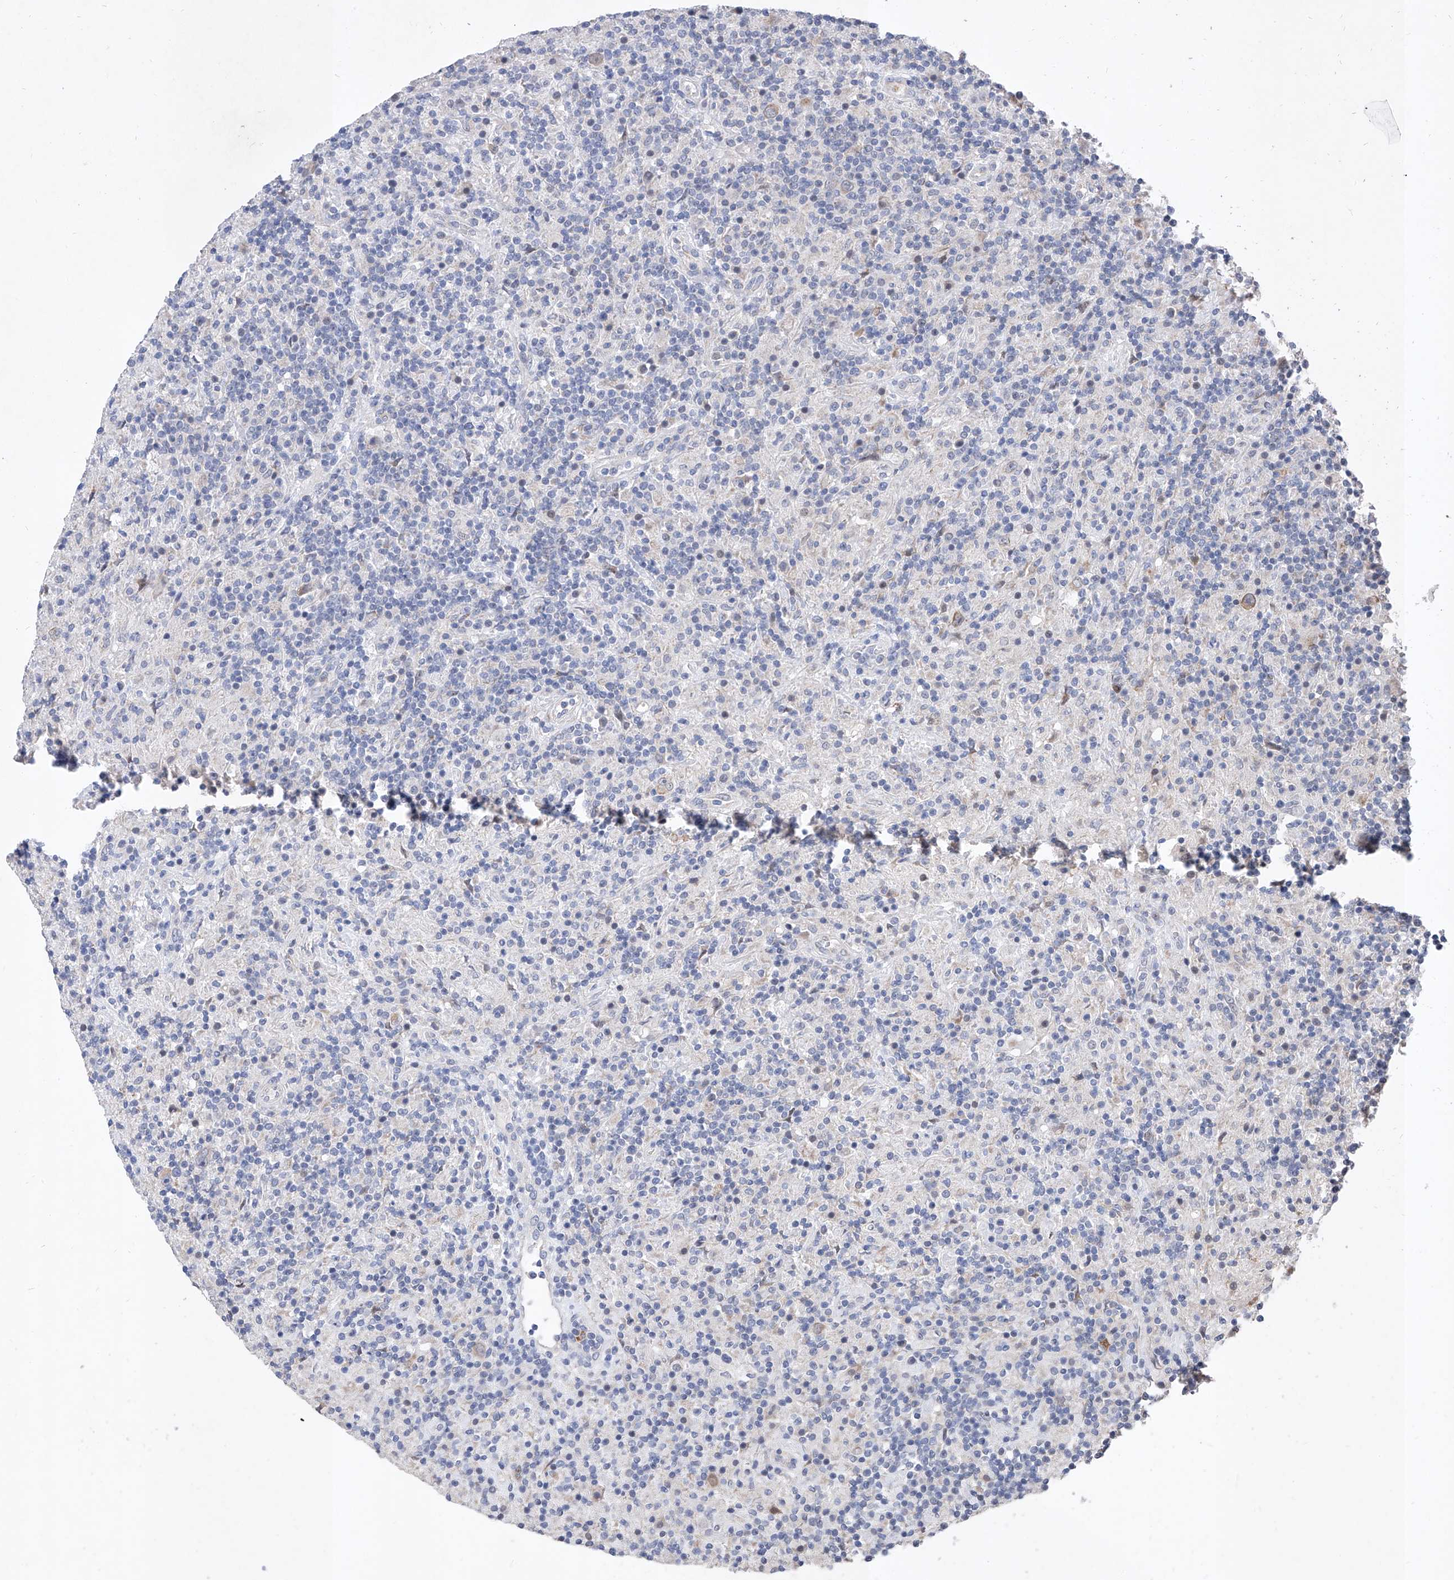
{"staining": {"intensity": "negative", "quantity": "none", "location": "none"}, "tissue": "lymphoma", "cell_type": "Tumor cells", "image_type": "cancer", "snomed": [{"axis": "morphology", "description": "Hodgkin's disease, NOS"}, {"axis": "topography", "description": "Lymph node"}], "caption": "The IHC image has no significant expression in tumor cells of Hodgkin's disease tissue.", "gene": "MFSD4B", "patient": {"sex": "male", "age": 70}}